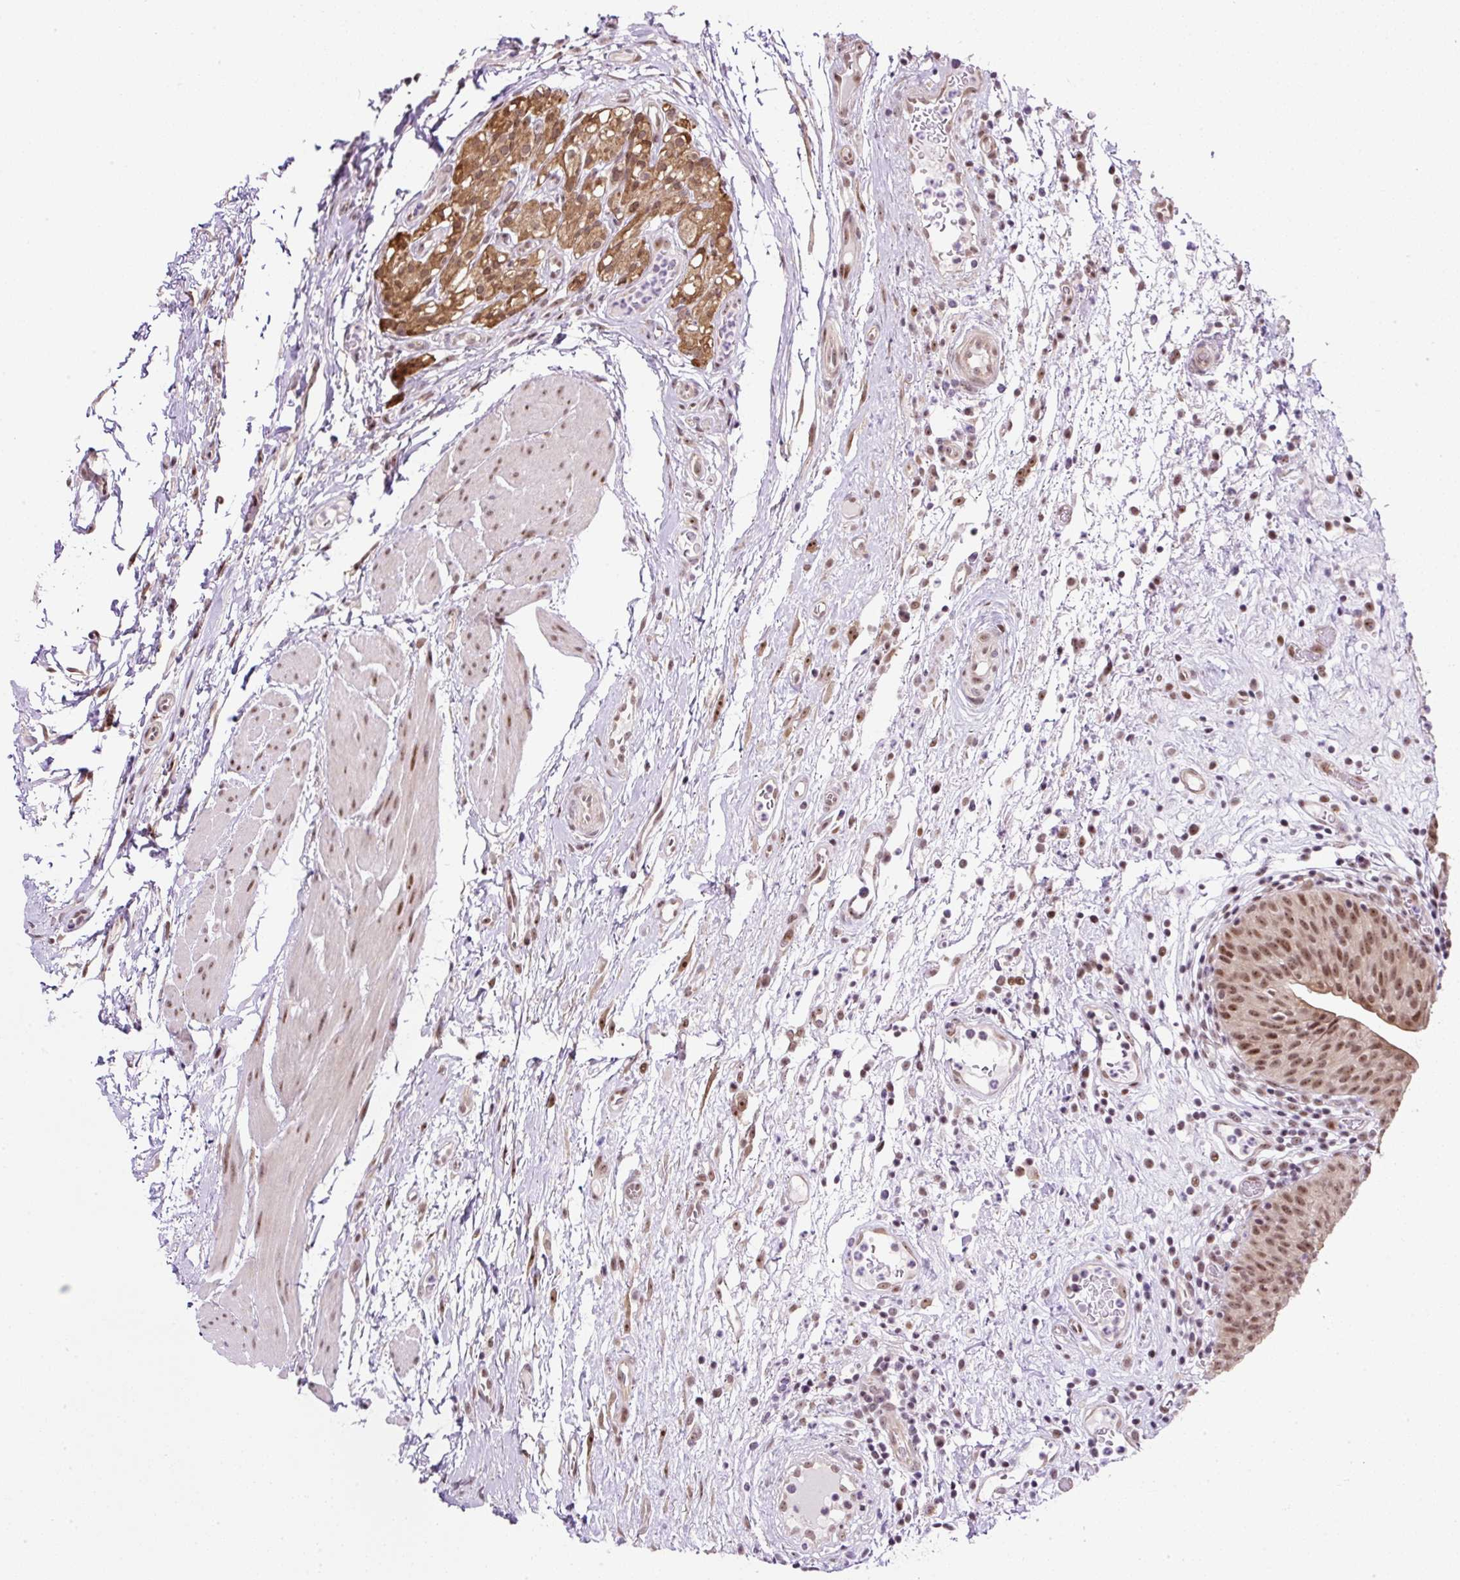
{"staining": {"intensity": "moderate", "quantity": ">75%", "location": "nuclear"}, "tissue": "urinary bladder", "cell_type": "Urothelial cells", "image_type": "normal", "snomed": [{"axis": "morphology", "description": "Normal tissue, NOS"}, {"axis": "morphology", "description": "Inflammation, NOS"}, {"axis": "topography", "description": "Urinary bladder"}], "caption": "Moderate nuclear protein expression is present in about >75% of urothelial cells in urinary bladder. The staining was performed using DAB (3,3'-diaminobenzidine), with brown indicating positive protein expression. Nuclei are stained blue with hematoxylin.", "gene": "TAF1A", "patient": {"sex": "male", "age": 57}}